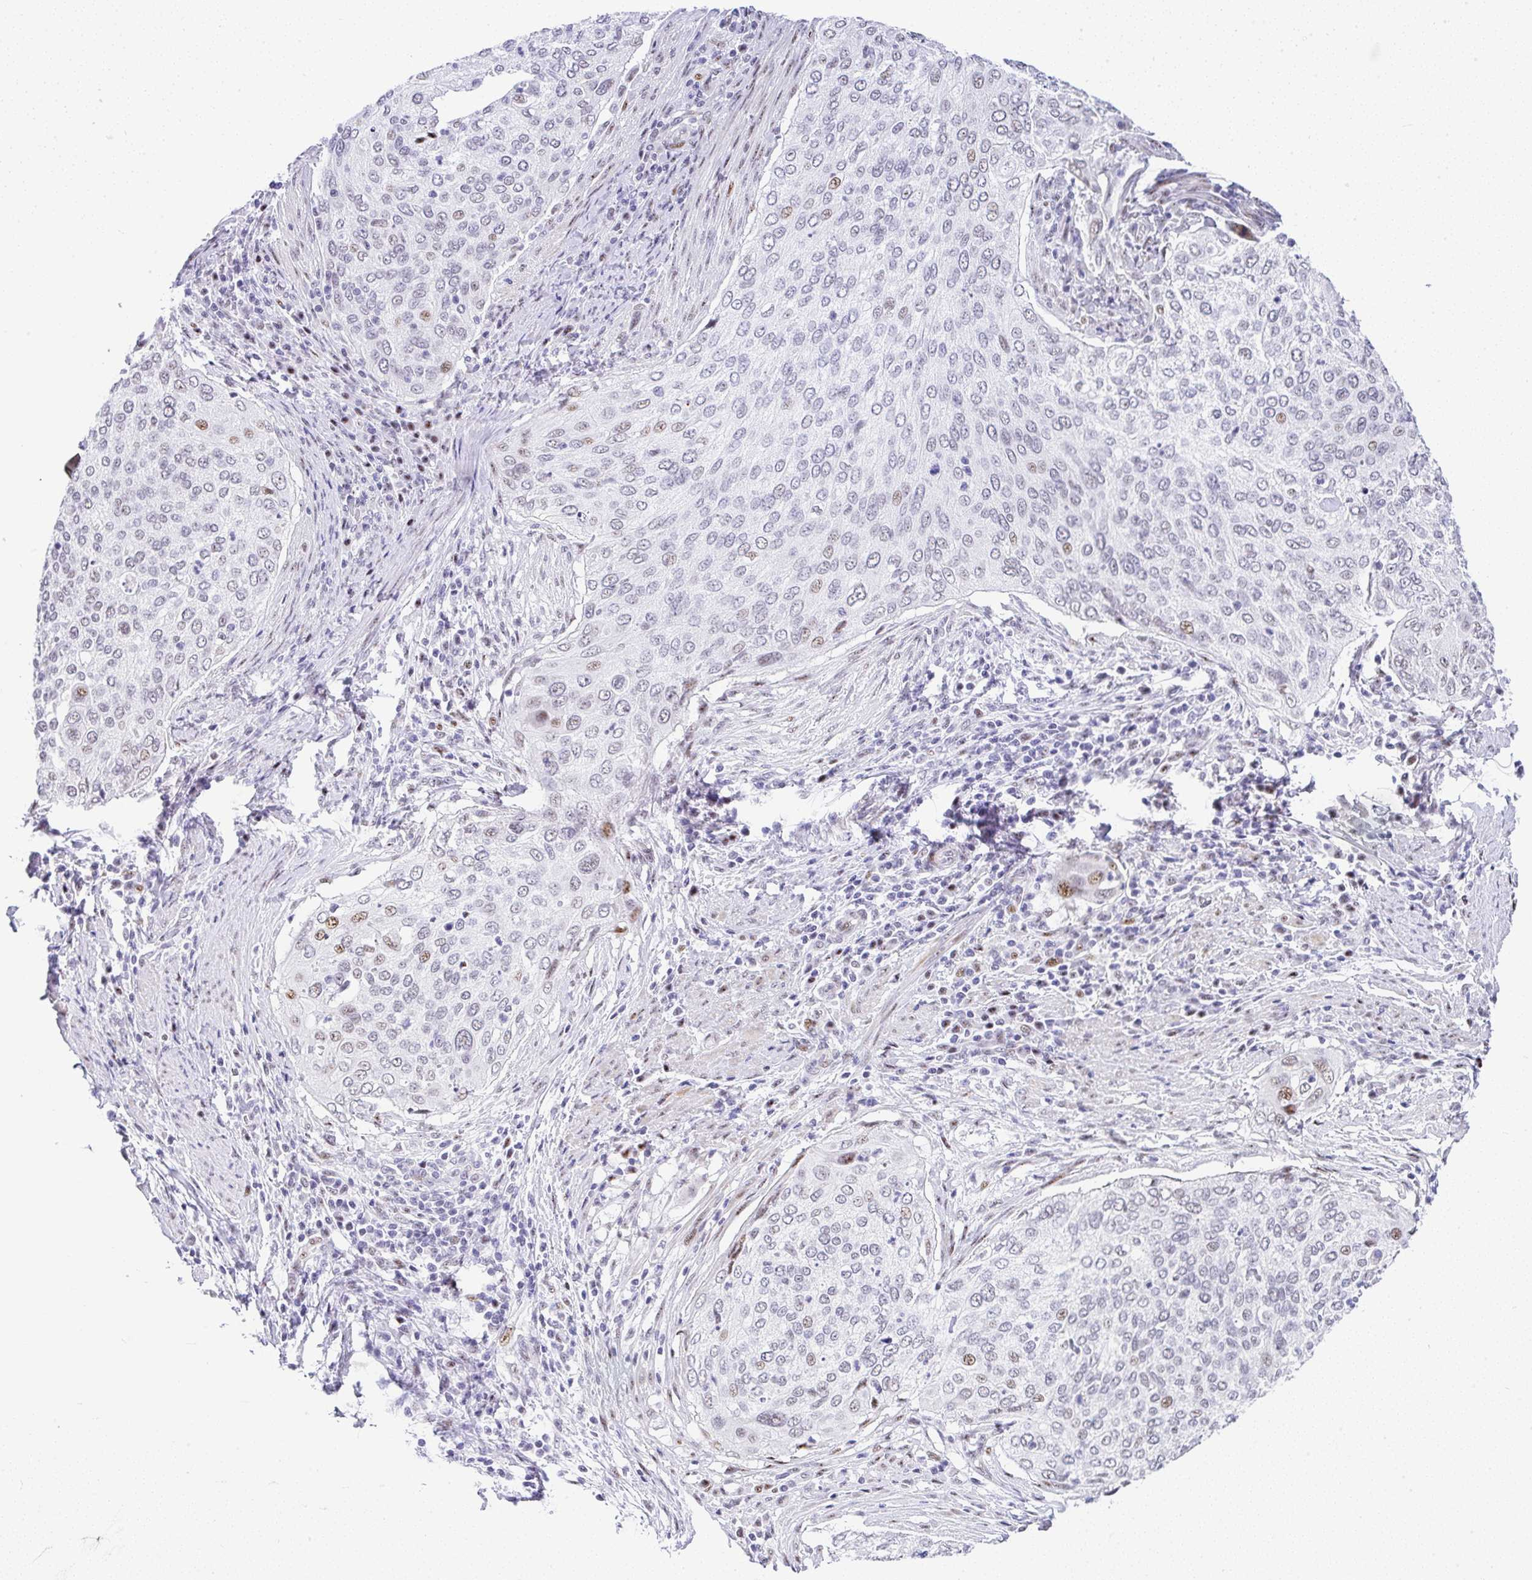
{"staining": {"intensity": "moderate", "quantity": "<25%", "location": "nuclear"}, "tissue": "cervical cancer", "cell_type": "Tumor cells", "image_type": "cancer", "snomed": [{"axis": "morphology", "description": "Squamous cell carcinoma, NOS"}, {"axis": "topography", "description": "Cervix"}], "caption": "This histopathology image exhibits immunohistochemistry staining of cervical cancer, with low moderate nuclear staining in approximately <25% of tumor cells.", "gene": "NR1D2", "patient": {"sex": "female", "age": 38}}